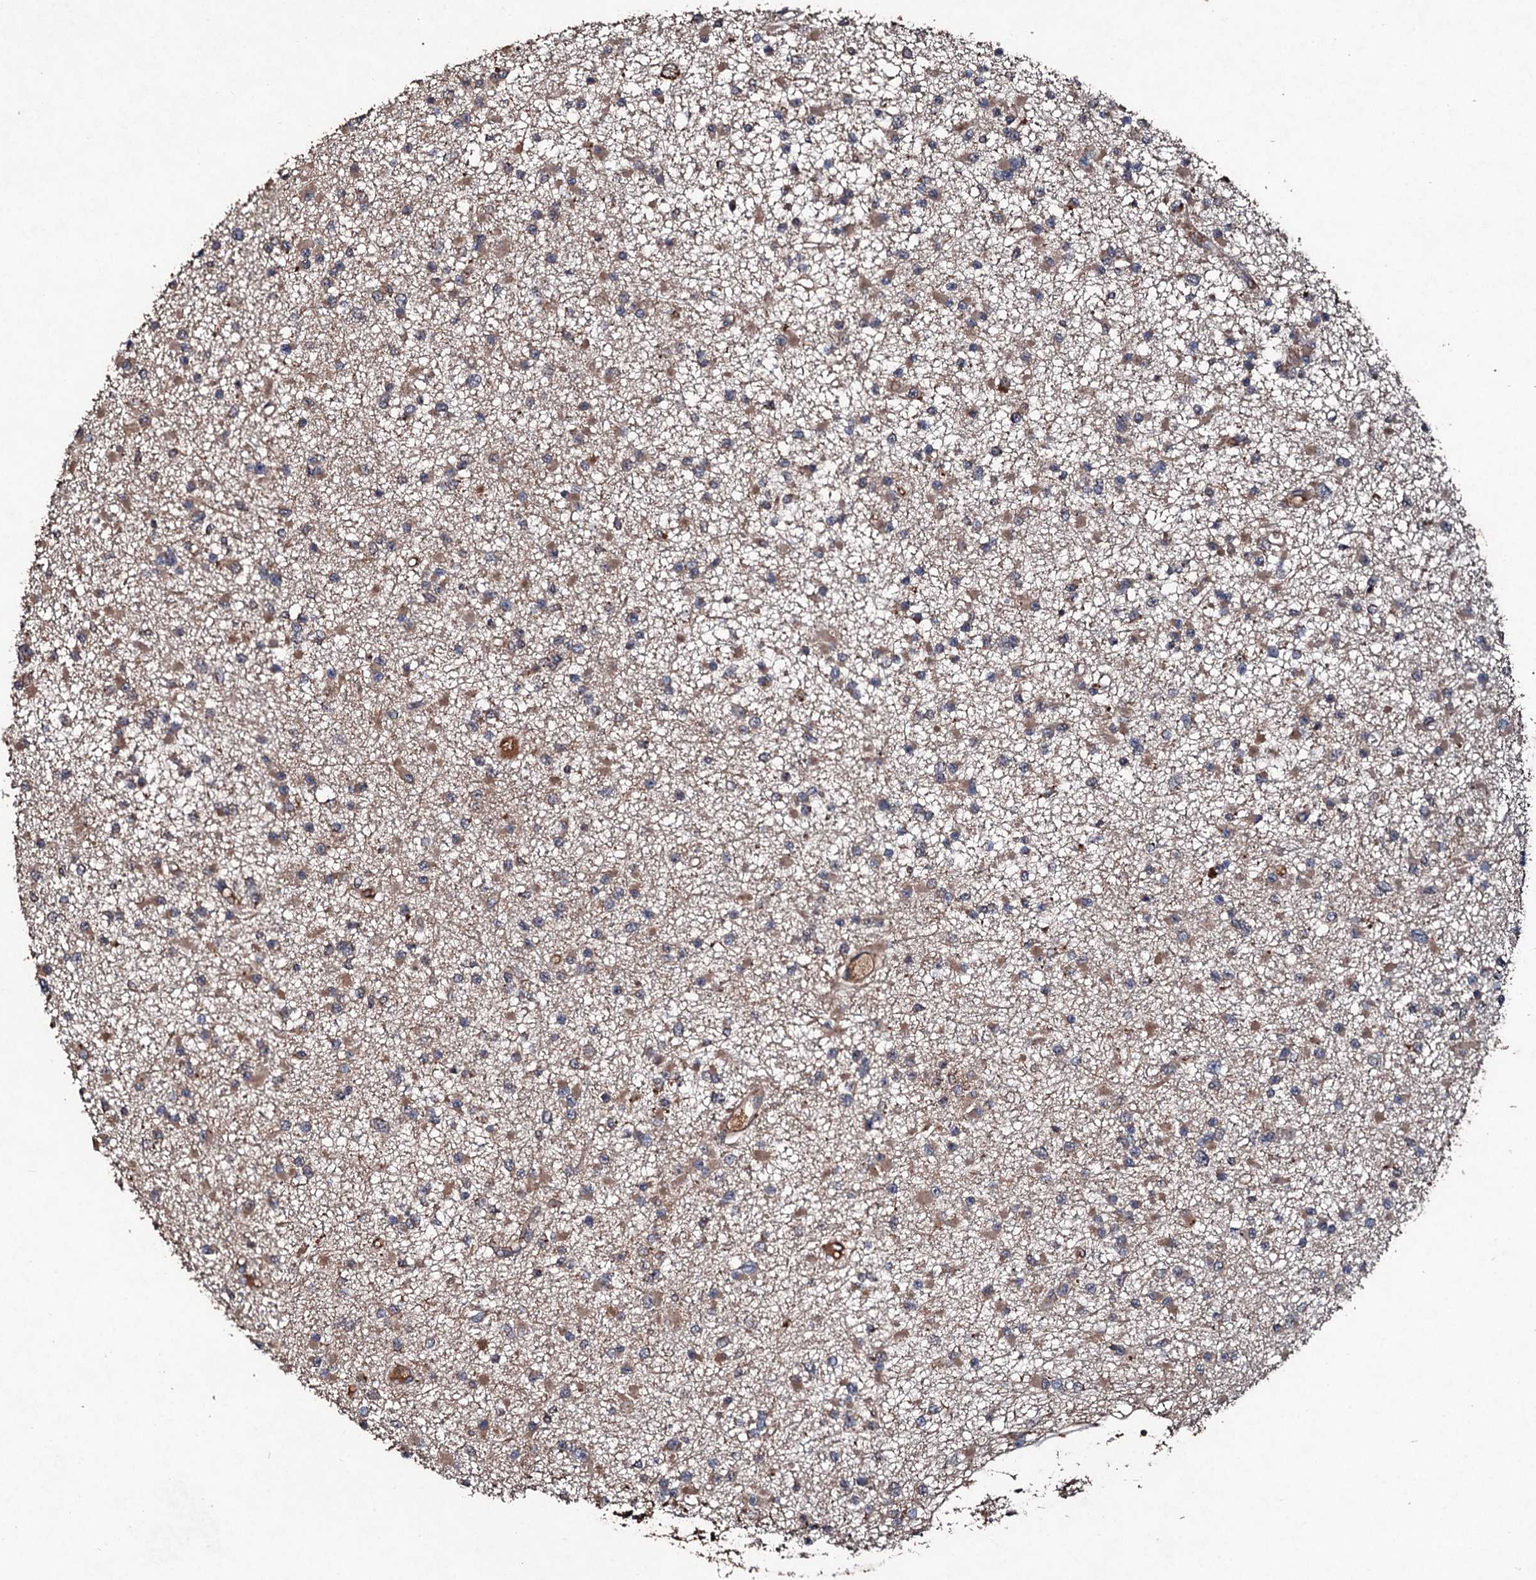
{"staining": {"intensity": "moderate", "quantity": "25%-75%", "location": "cytoplasmic/membranous"}, "tissue": "glioma", "cell_type": "Tumor cells", "image_type": "cancer", "snomed": [{"axis": "morphology", "description": "Glioma, malignant, Low grade"}, {"axis": "topography", "description": "Brain"}], "caption": "Immunohistochemistry (IHC) (DAB (3,3'-diaminobenzidine)) staining of human glioma exhibits moderate cytoplasmic/membranous protein staining in approximately 25%-75% of tumor cells.", "gene": "KERA", "patient": {"sex": "female", "age": 22}}